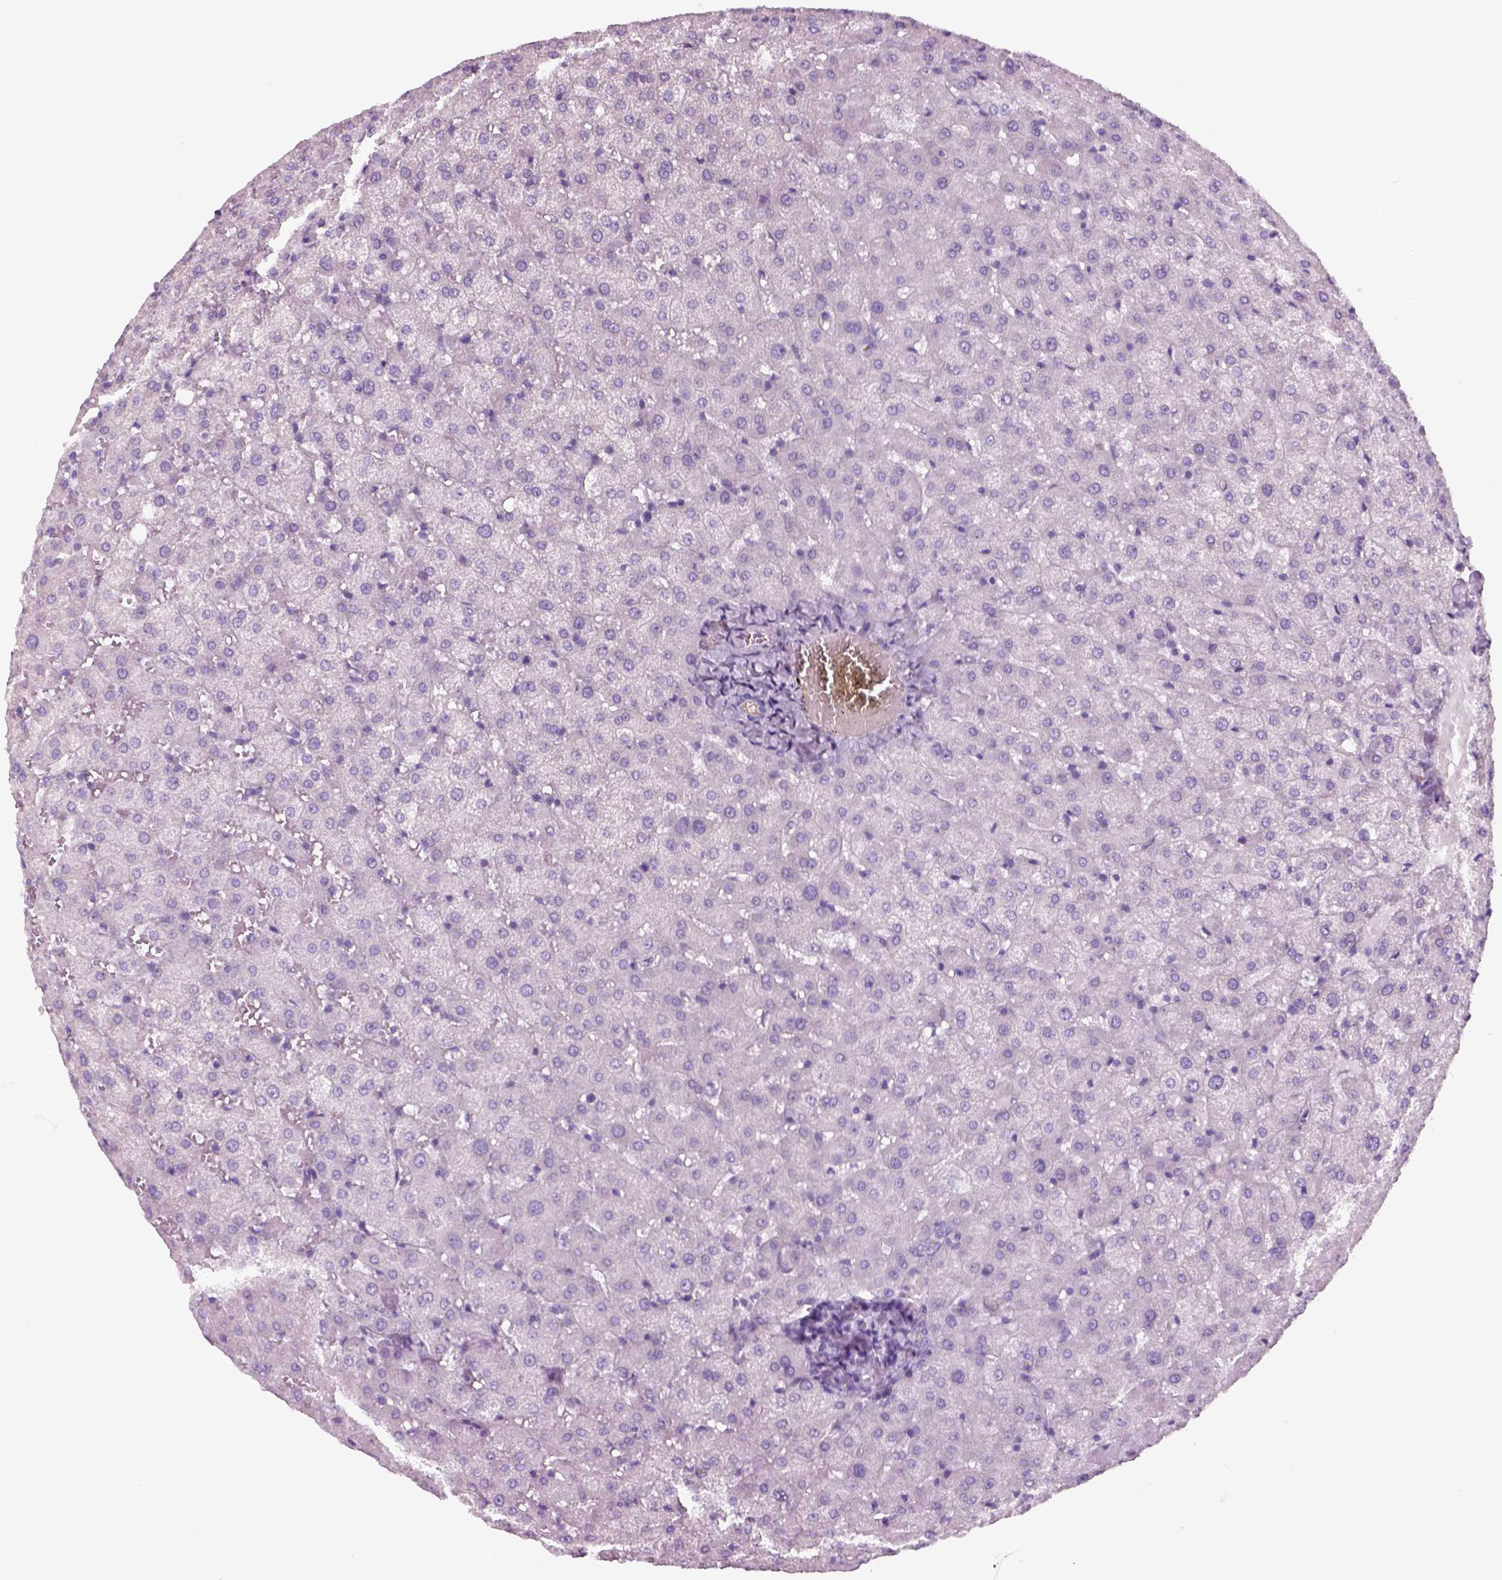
{"staining": {"intensity": "negative", "quantity": "none", "location": "none"}, "tissue": "liver", "cell_type": "Cholangiocytes", "image_type": "normal", "snomed": [{"axis": "morphology", "description": "Normal tissue, NOS"}, {"axis": "topography", "description": "Liver"}], "caption": "Liver stained for a protein using IHC exhibits no positivity cholangiocytes.", "gene": "SLC12A5", "patient": {"sex": "female", "age": 50}}